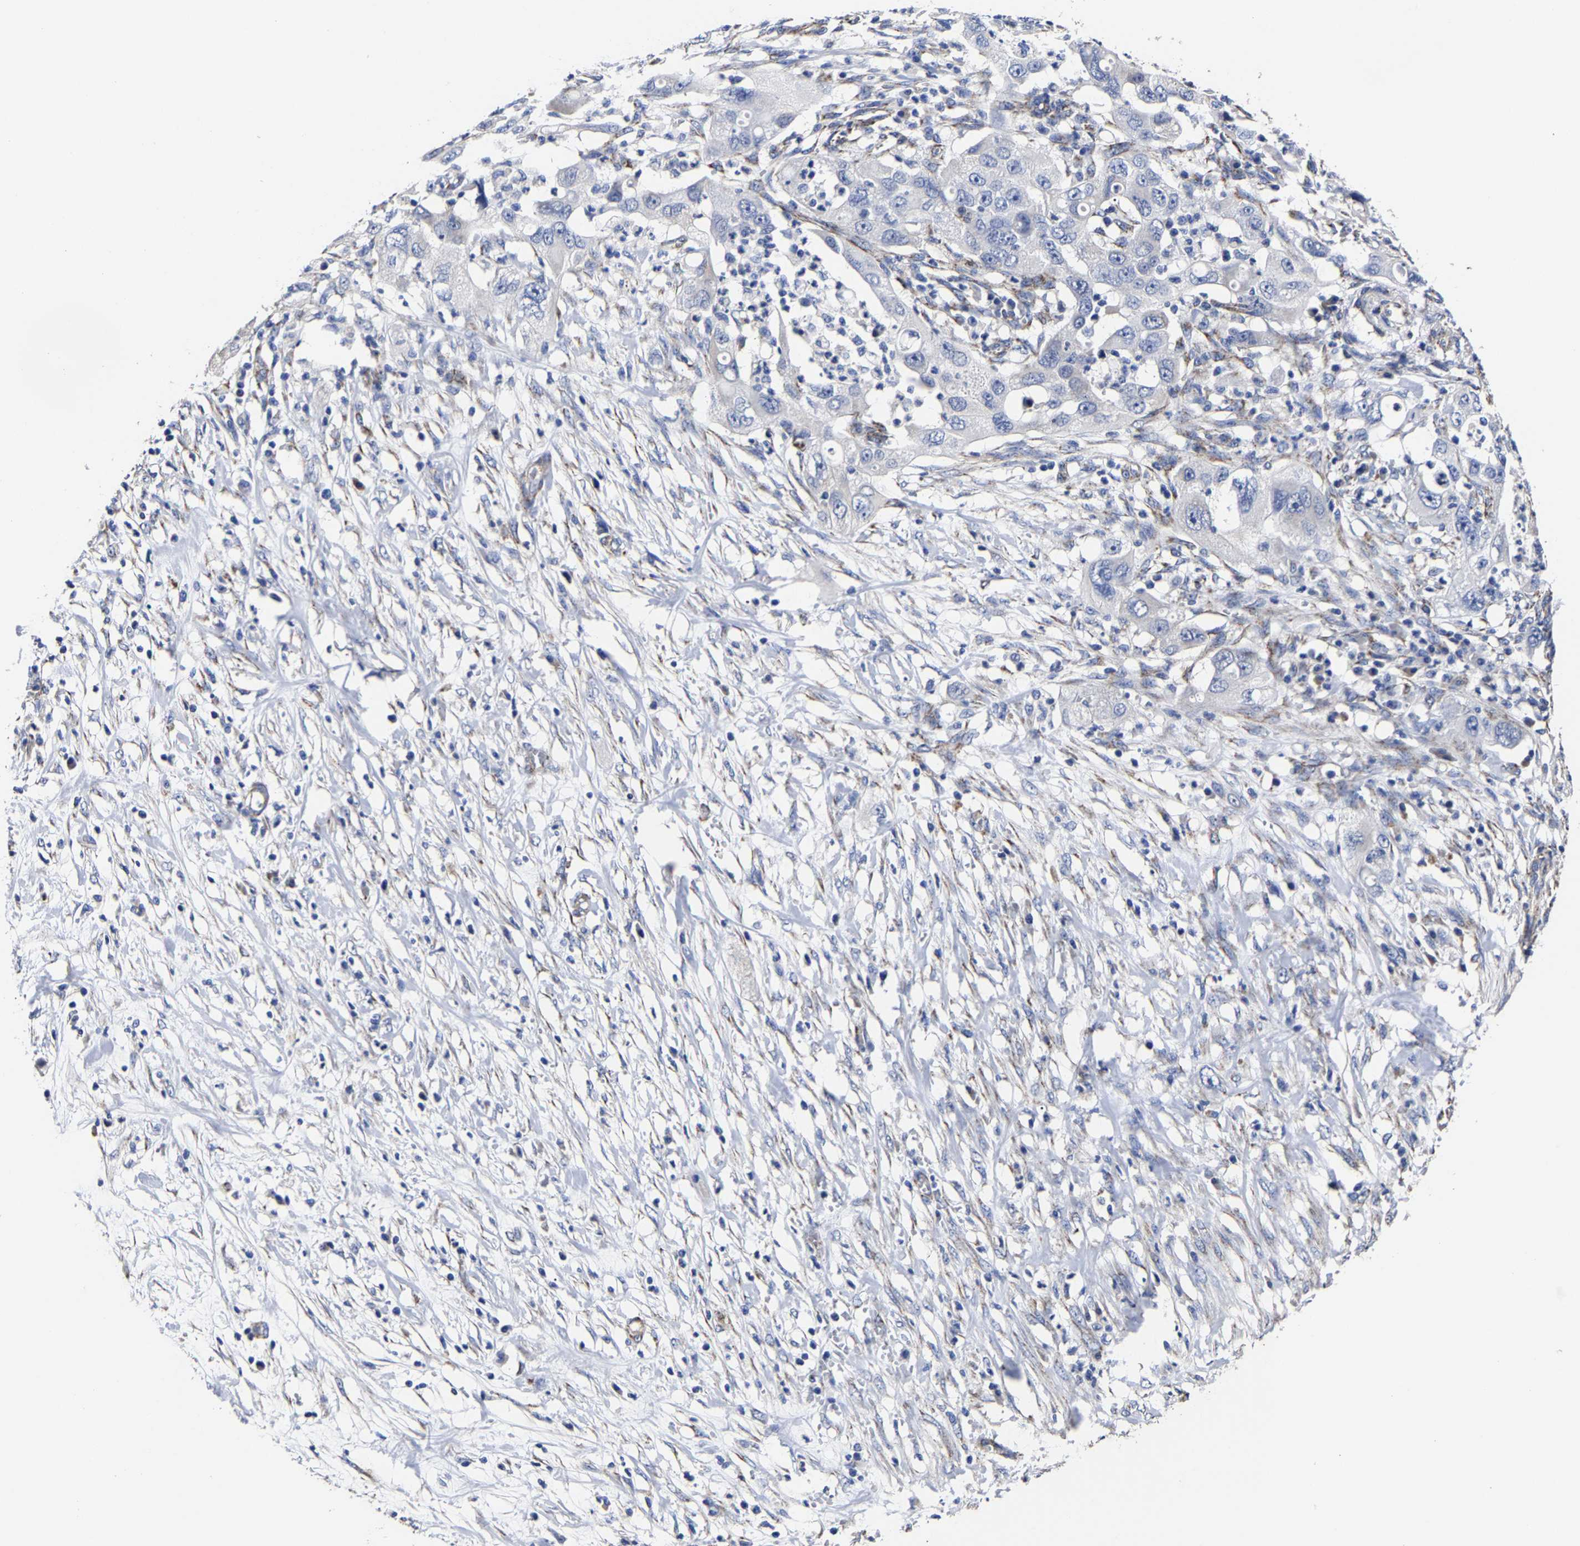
{"staining": {"intensity": "negative", "quantity": "none", "location": "none"}, "tissue": "pancreatic cancer", "cell_type": "Tumor cells", "image_type": "cancer", "snomed": [{"axis": "morphology", "description": "Adenocarcinoma, NOS"}, {"axis": "topography", "description": "Pancreas"}], "caption": "A high-resolution micrograph shows IHC staining of pancreatic adenocarcinoma, which exhibits no significant positivity in tumor cells.", "gene": "AASS", "patient": {"sex": "female", "age": 78}}